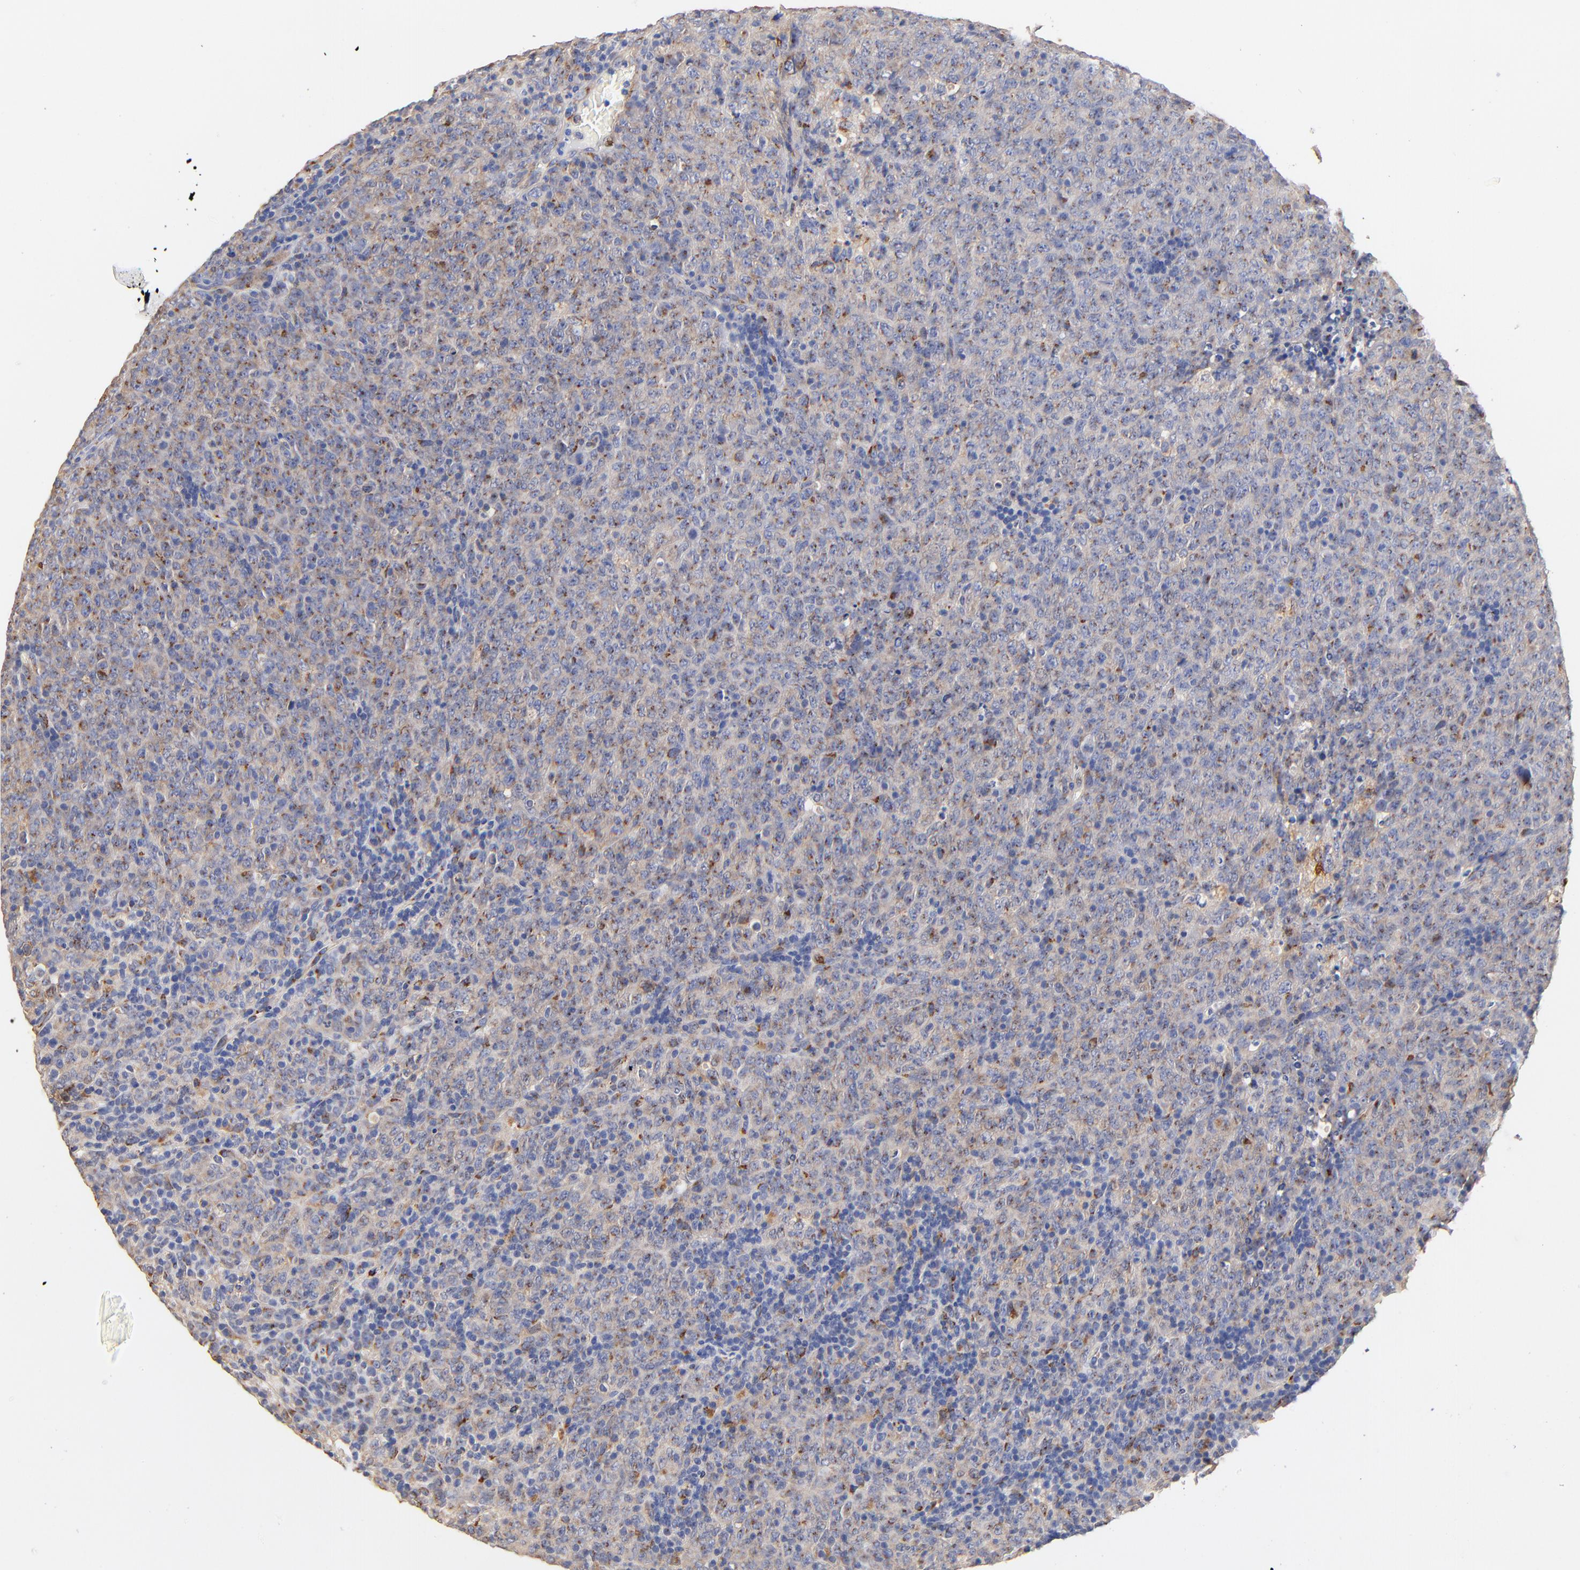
{"staining": {"intensity": "weak", "quantity": "25%-75%", "location": "cytoplasmic/membranous"}, "tissue": "lymphoma", "cell_type": "Tumor cells", "image_type": "cancer", "snomed": [{"axis": "morphology", "description": "Malignant lymphoma, non-Hodgkin's type, High grade"}, {"axis": "topography", "description": "Tonsil"}], "caption": "Immunohistochemistry (IHC) of human high-grade malignant lymphoma, non-Hodgkin's type displays low levels of weak cytoplasmic/membranous expression in approximately 25%-75% of tumor cells. The staining was performed using DAB, with brown indicating positive protein expression. Nuclei are stained blue with hematoxylin.", "gene": "FMNL3", "patient": {"sex": "female", "age": 36}}